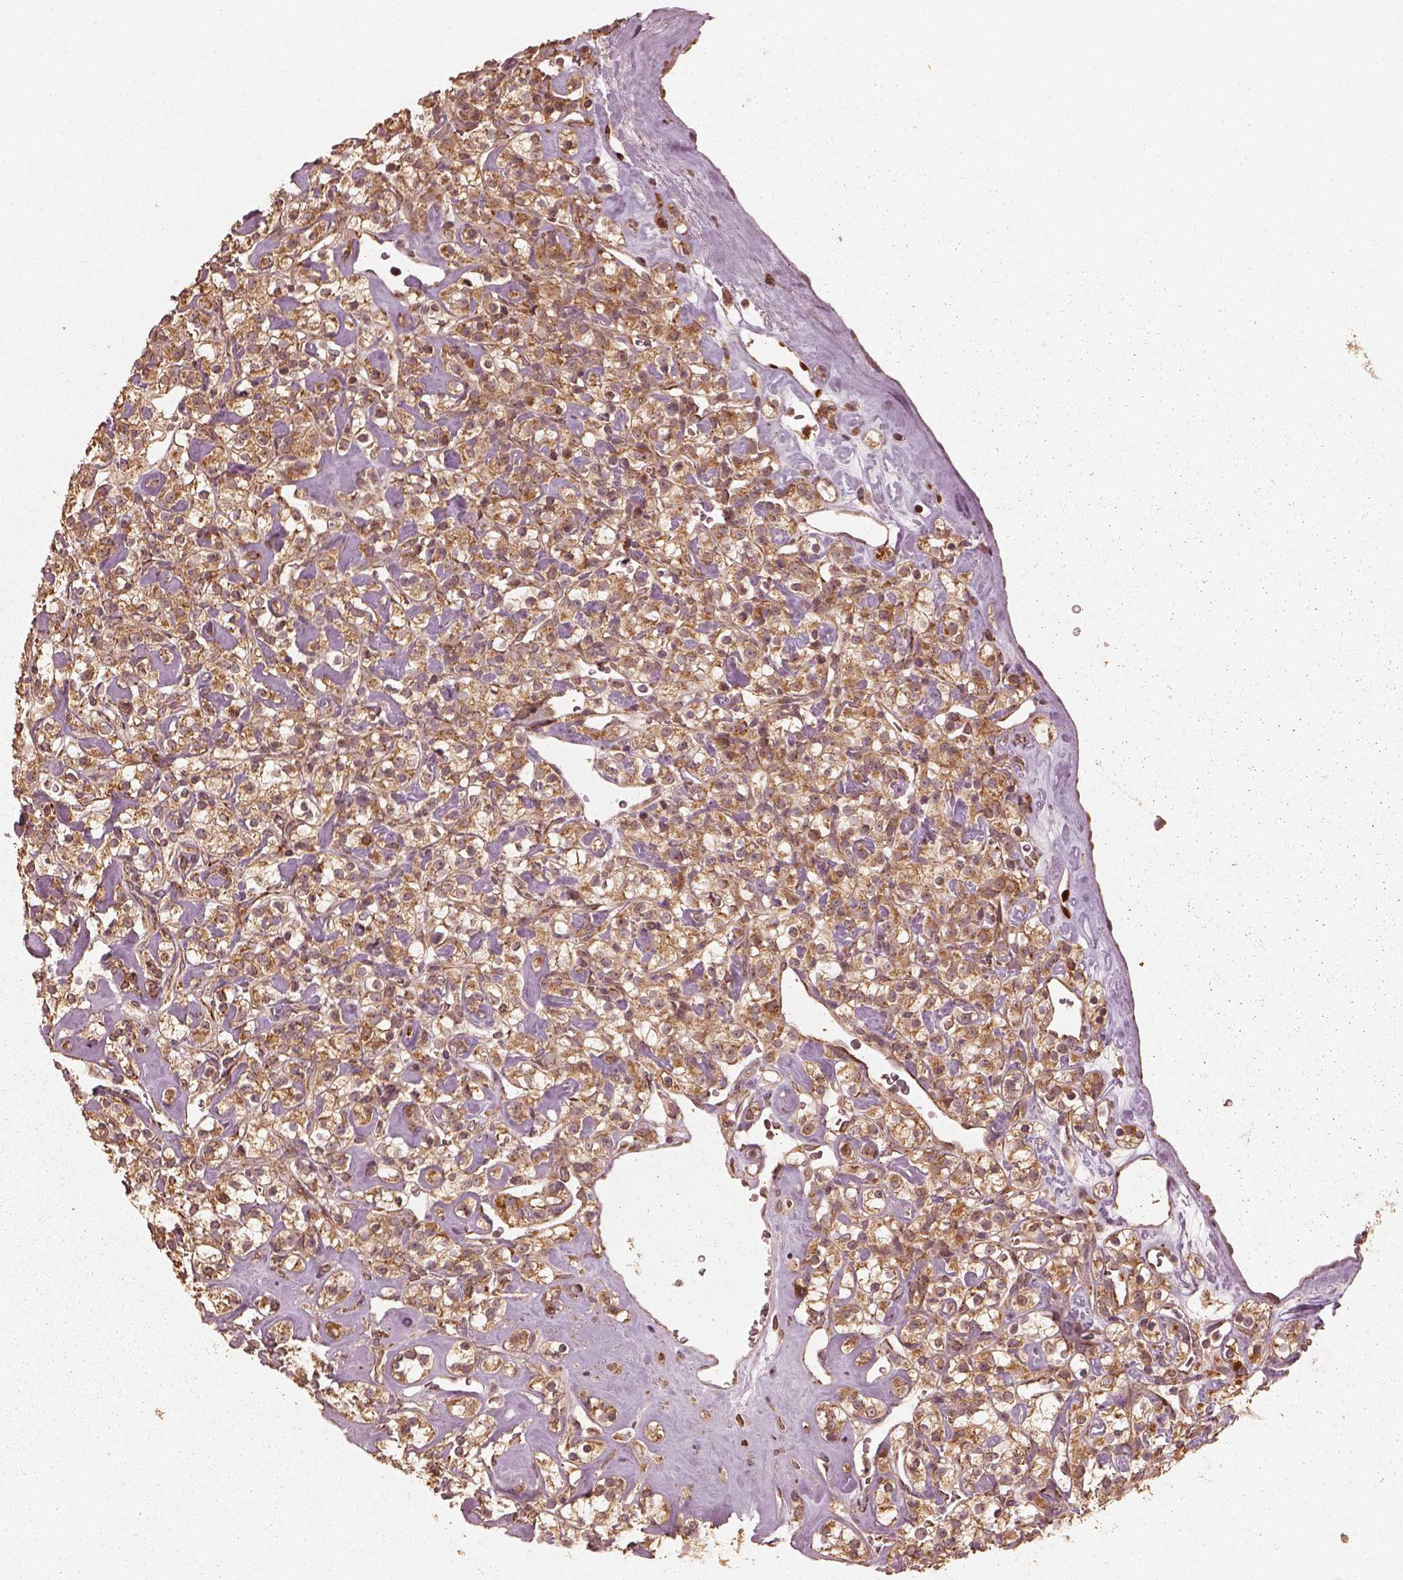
{"staining": {"intensity": "moderate", "quantity": ">75%", "location": "cytoplasmic/membranous"}, "tissue": "renal cancer", "cell_type": "Tumor cells", "image_type": "cancer", "snomed": [{"axis": "morphology", "description": "Adenocarcinoma, NOS"}, {"axis": "topography", "description": "Kidney"}], "caption": "Immunohistochemical staining of renal cancer (adenocarcinoma) shows moderate cytoplasmic/membranous protein positivity in approximately >75% of tumor cells. The protein is stained brown, and the nuclei are stained in blue (DAB IHC with brightfield microscopy, high magnification).", "gene": "DNAJC25", "patient": {"sex": "male", "age": 77}}